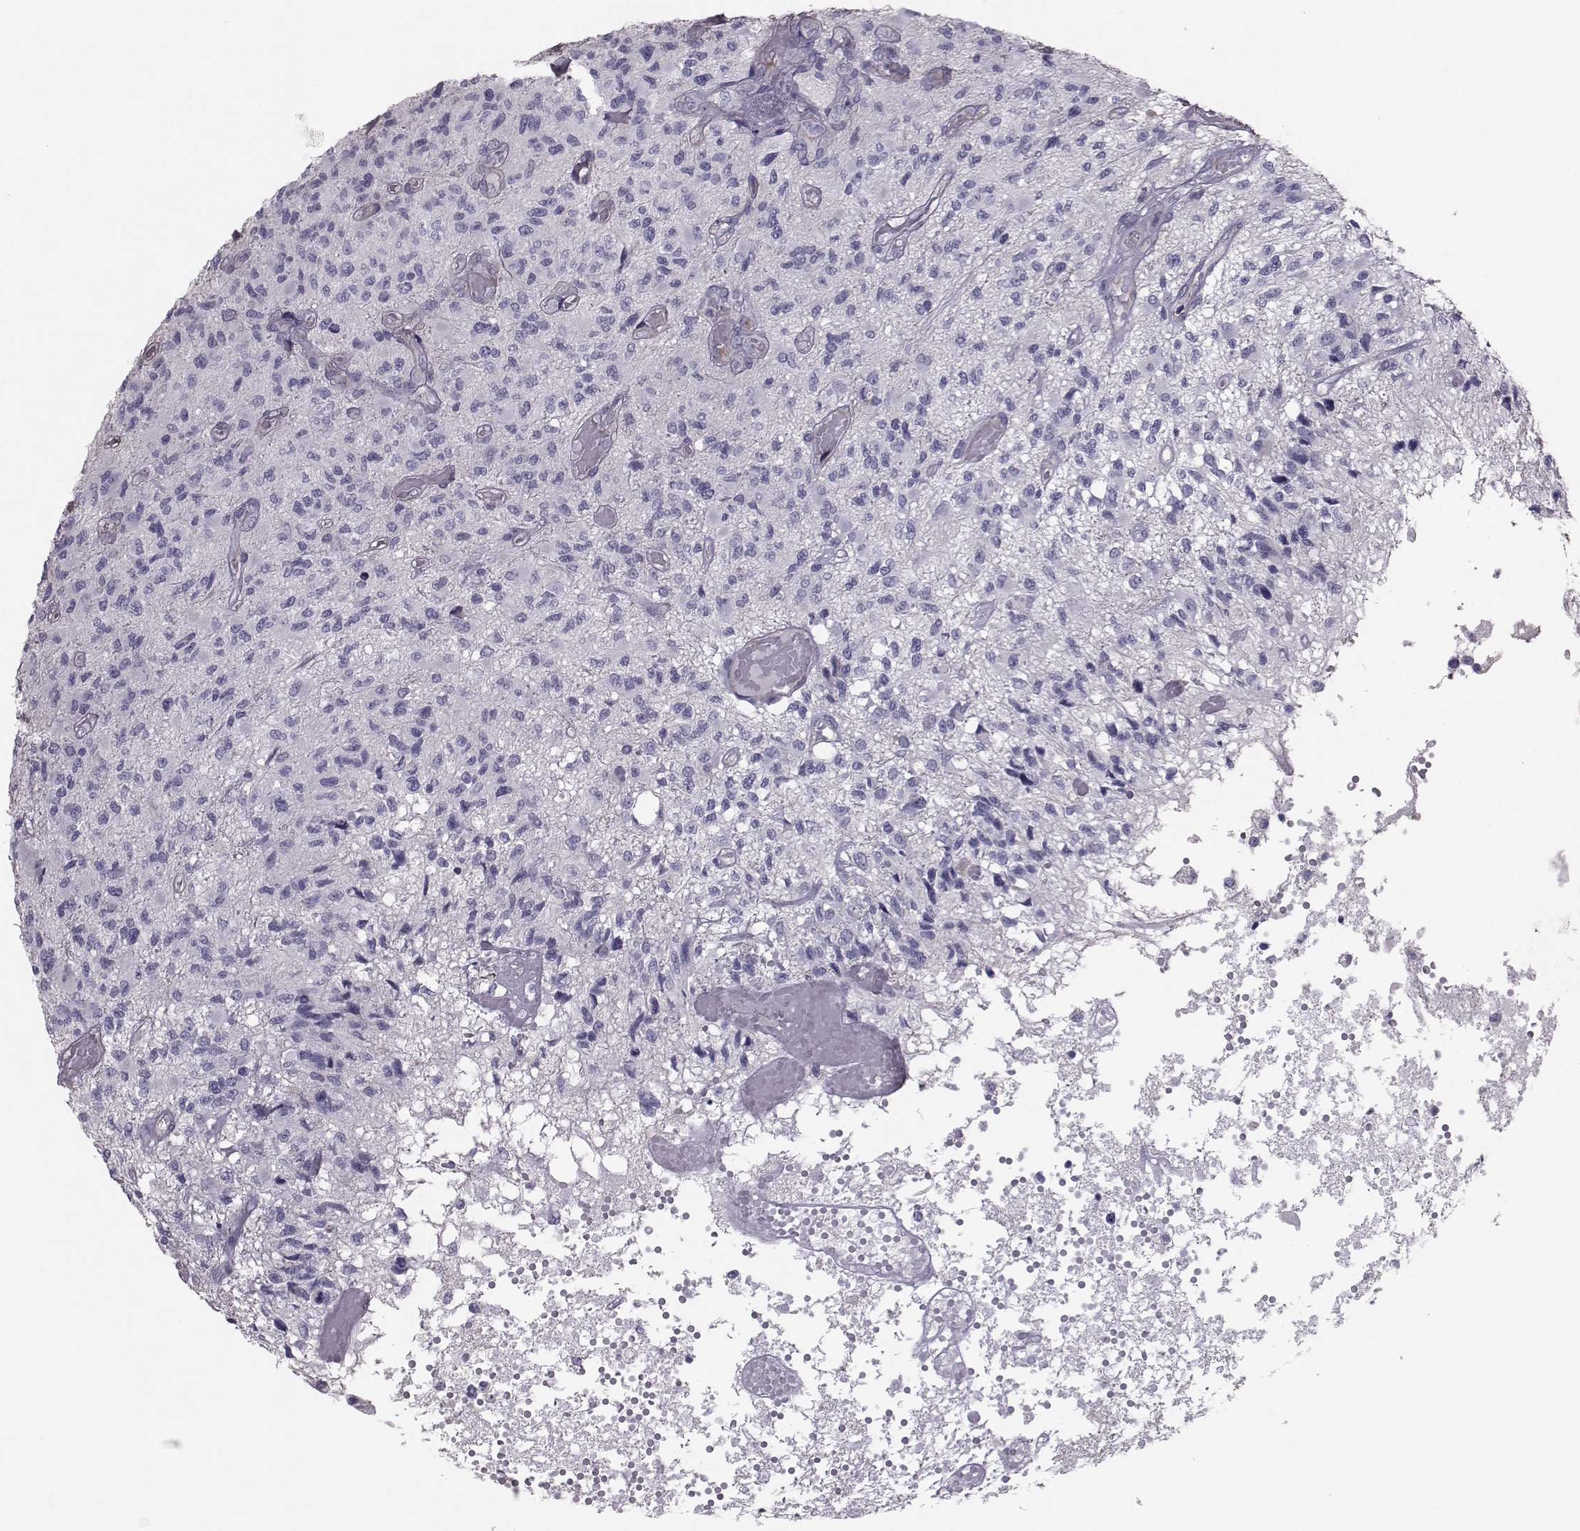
{"staining": {"intensity": "negative", "quantity": "none", "location": "none"}, "tissue": "glioma", "cell_type": "Tumor cells", "image_type": "cancer", "snomed": [{"axis": "morphology", "description": "Glioma, malignant, High grade"}, {"axis": "topography", "description": "Brain"}], "caption": "This photomicrograph is of malignant glioma (high-grade) stained with IHC to label a protein in brown with the nuclei are counter-stained blue. There is no expression in tumor cells.", "gene": "GARIN3", "patient": {"sex": "female", "age": 63}}